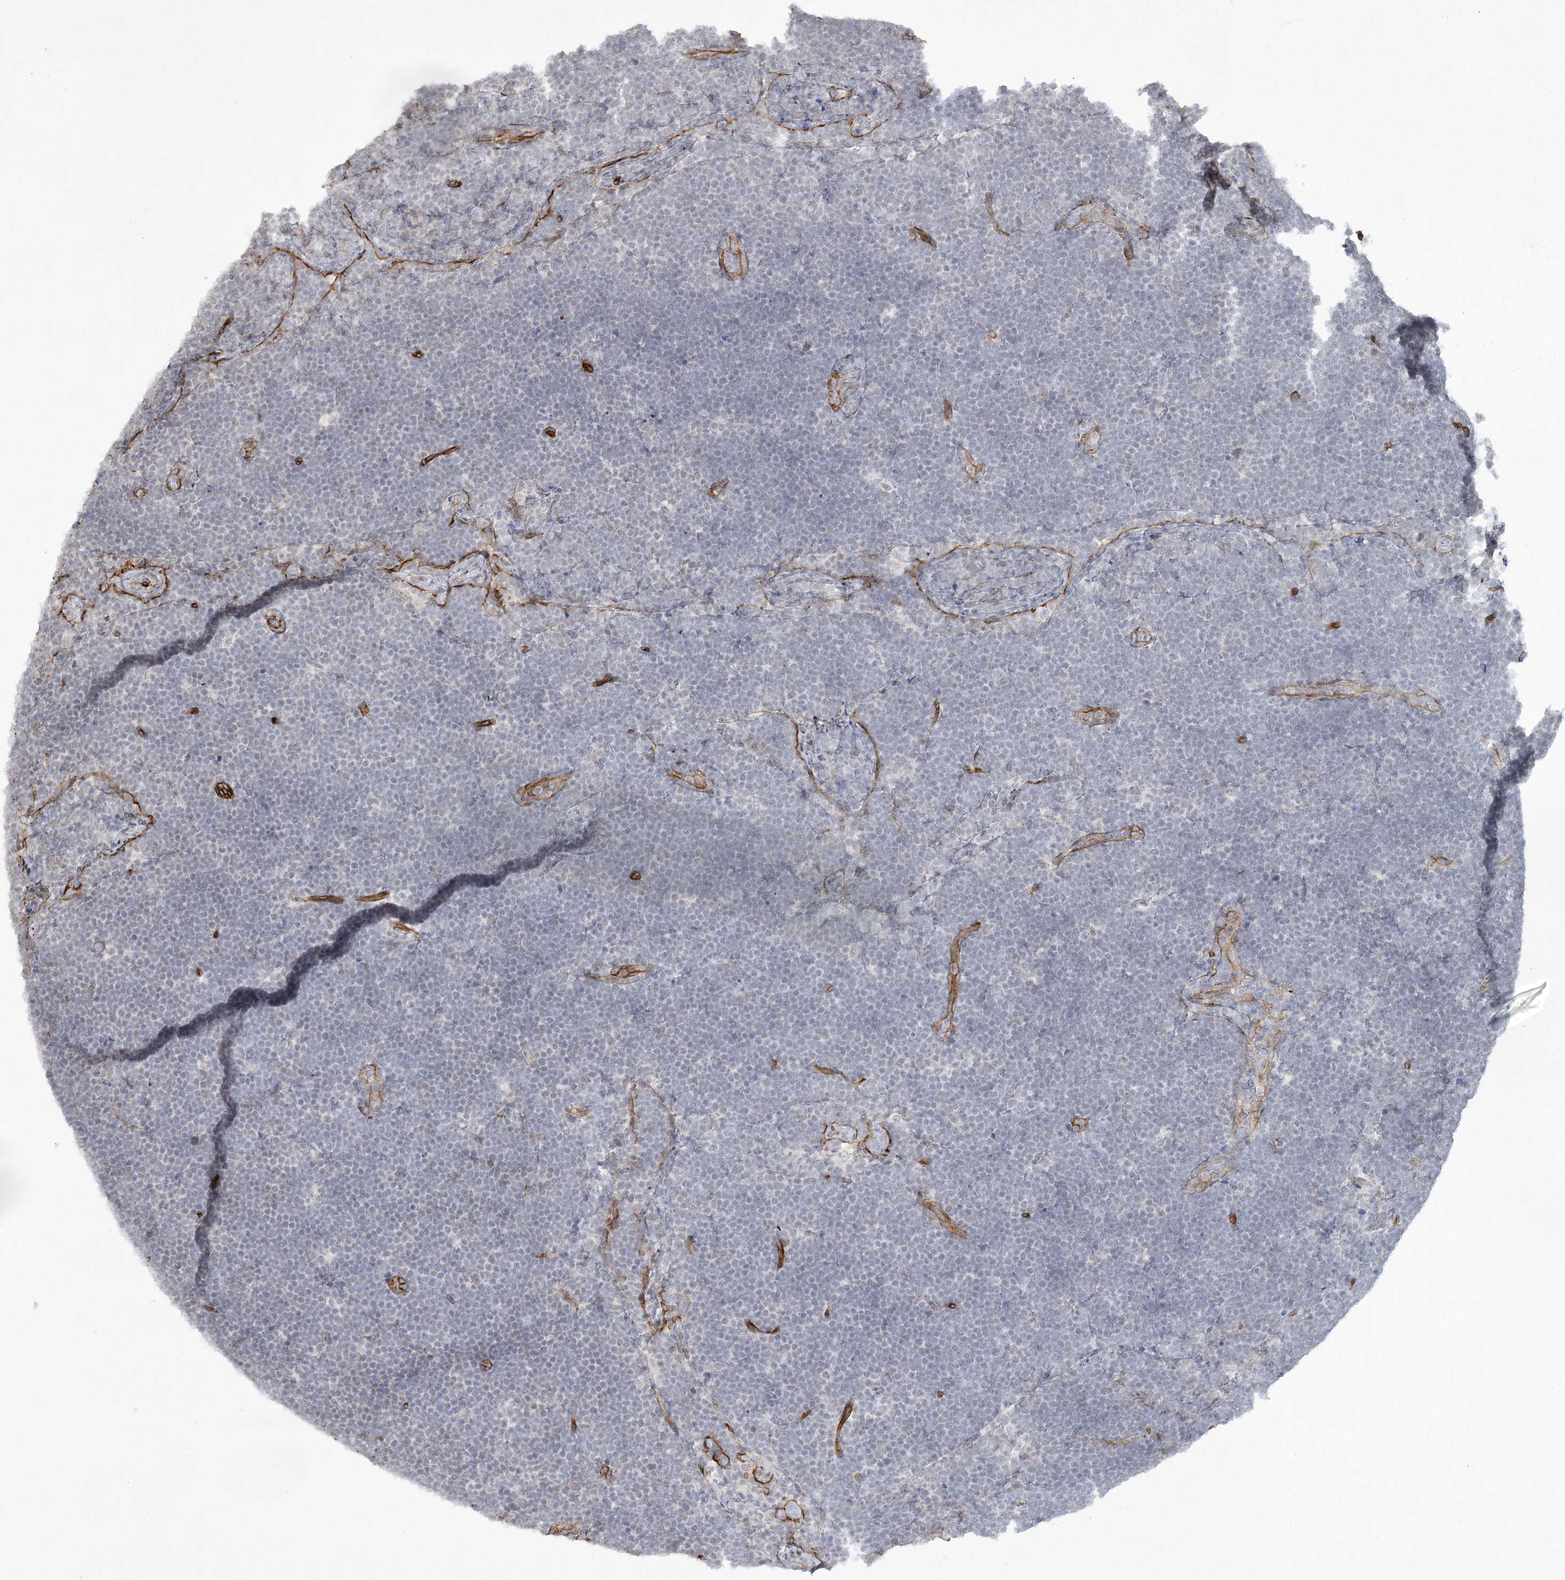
{"staining": {"intensity": "negative", "quantity": "none", "location": "none"}, "tissue": "lymphoma", "cell_type": "Tumor cells", "image_type": "cancer", "snomed": [{"axis": "morphology", "description": "Malignant lymphoma, non-Hodgkin's type, High grade"}, {"axis": "topography", "description": "Lymph node"}], "caption": "There is no significant positivity in tumor cells of lymphoma.", "gene": "AMTN", "patient": {"sex": "male", "age": 13}}